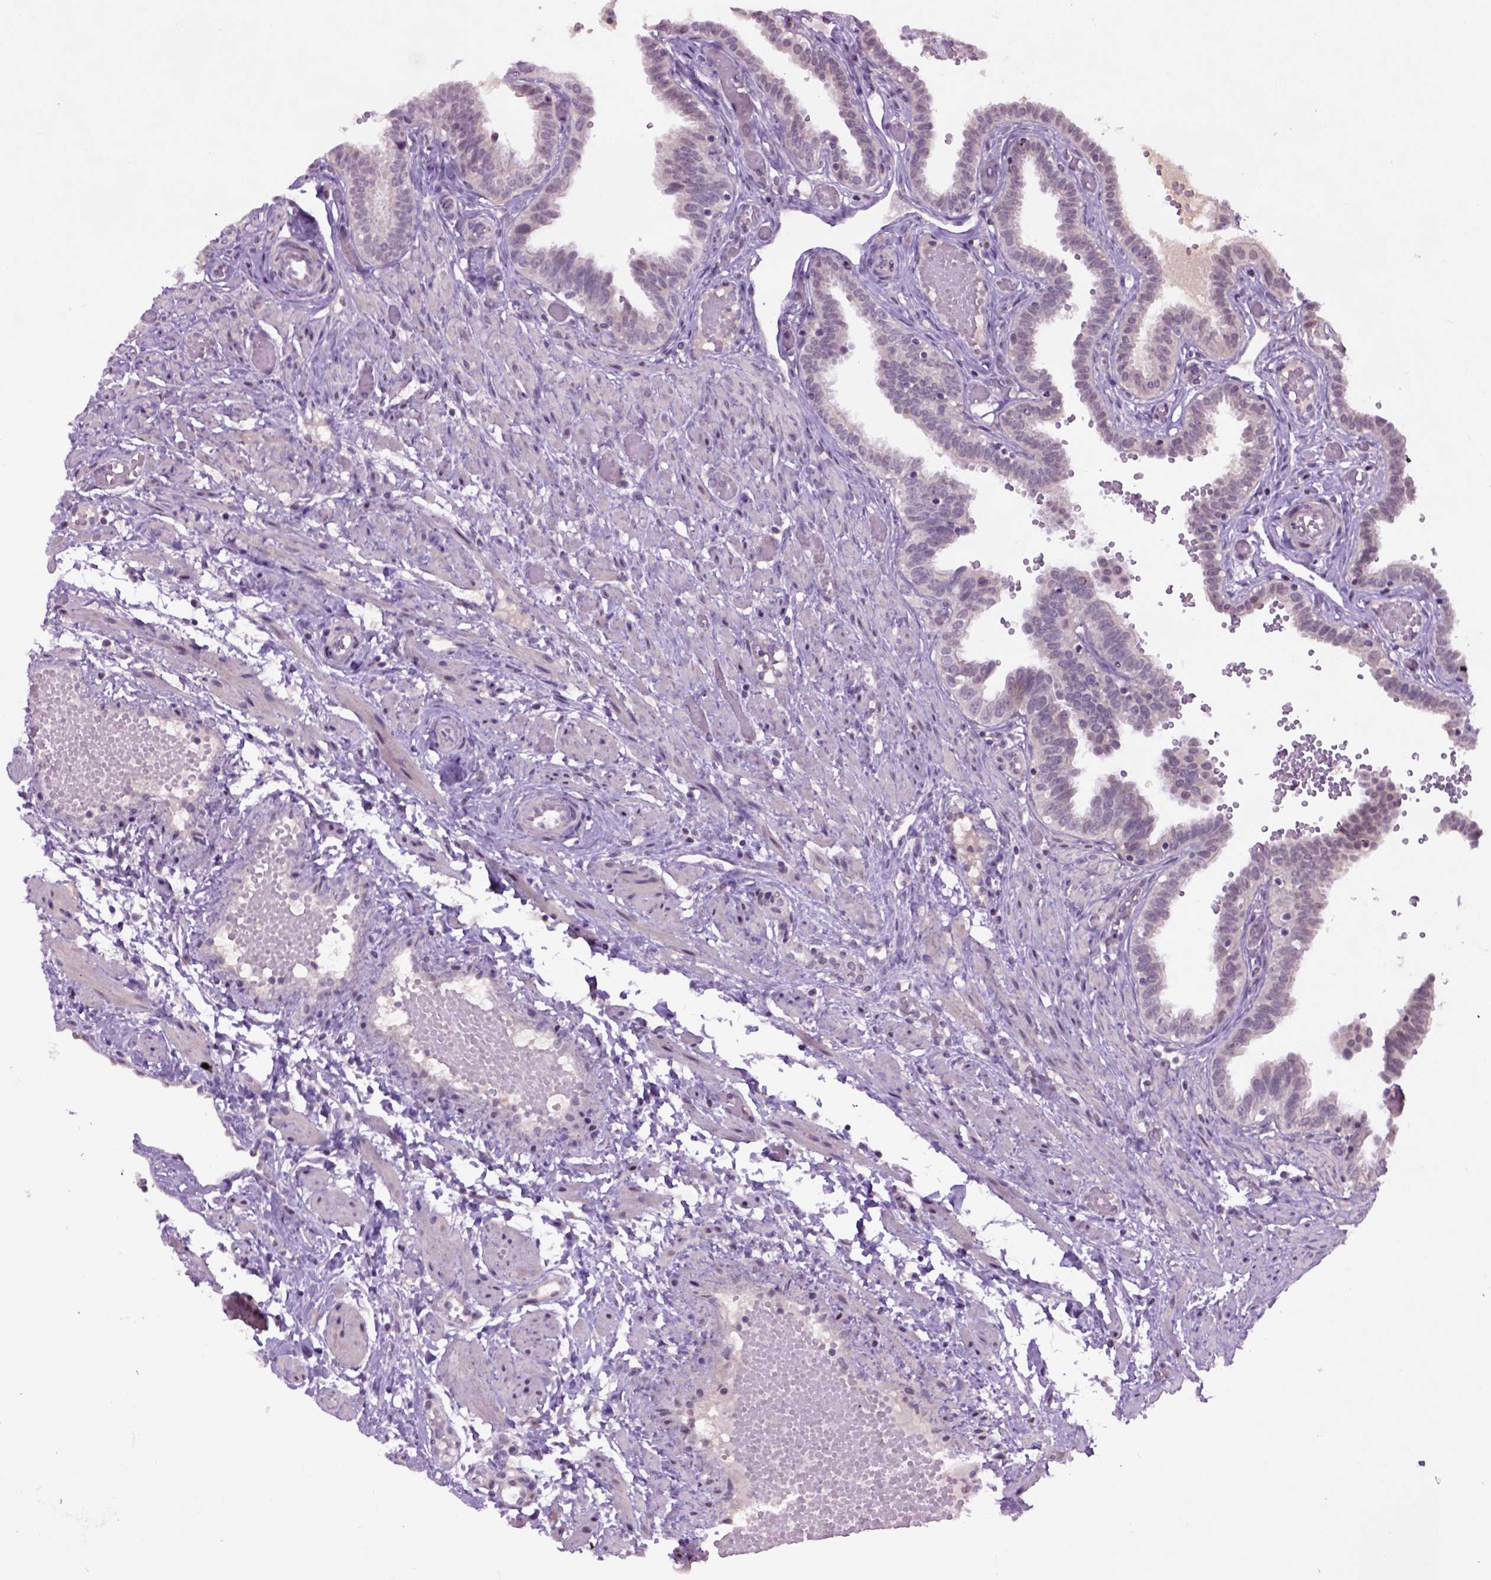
{"staining": {"intensity": "weak", "quantity": "<25%", "location": "nuclear"}, "tissue": "fallopian tube", "cell_type": "Glandular cells", "image_type": "normal", "snomed": [{"axis": "morphology", "description": "Normal tissue, NOS"}, {"axis": "topography", "description": "Fallopian tube"}], "caption": "Fallopian tube stained for a protein using immunohistochemistry (IHC) shows no staining glandular cells.", "gene": "RAB43", "patient": {"sex": "female", "age": 37}}